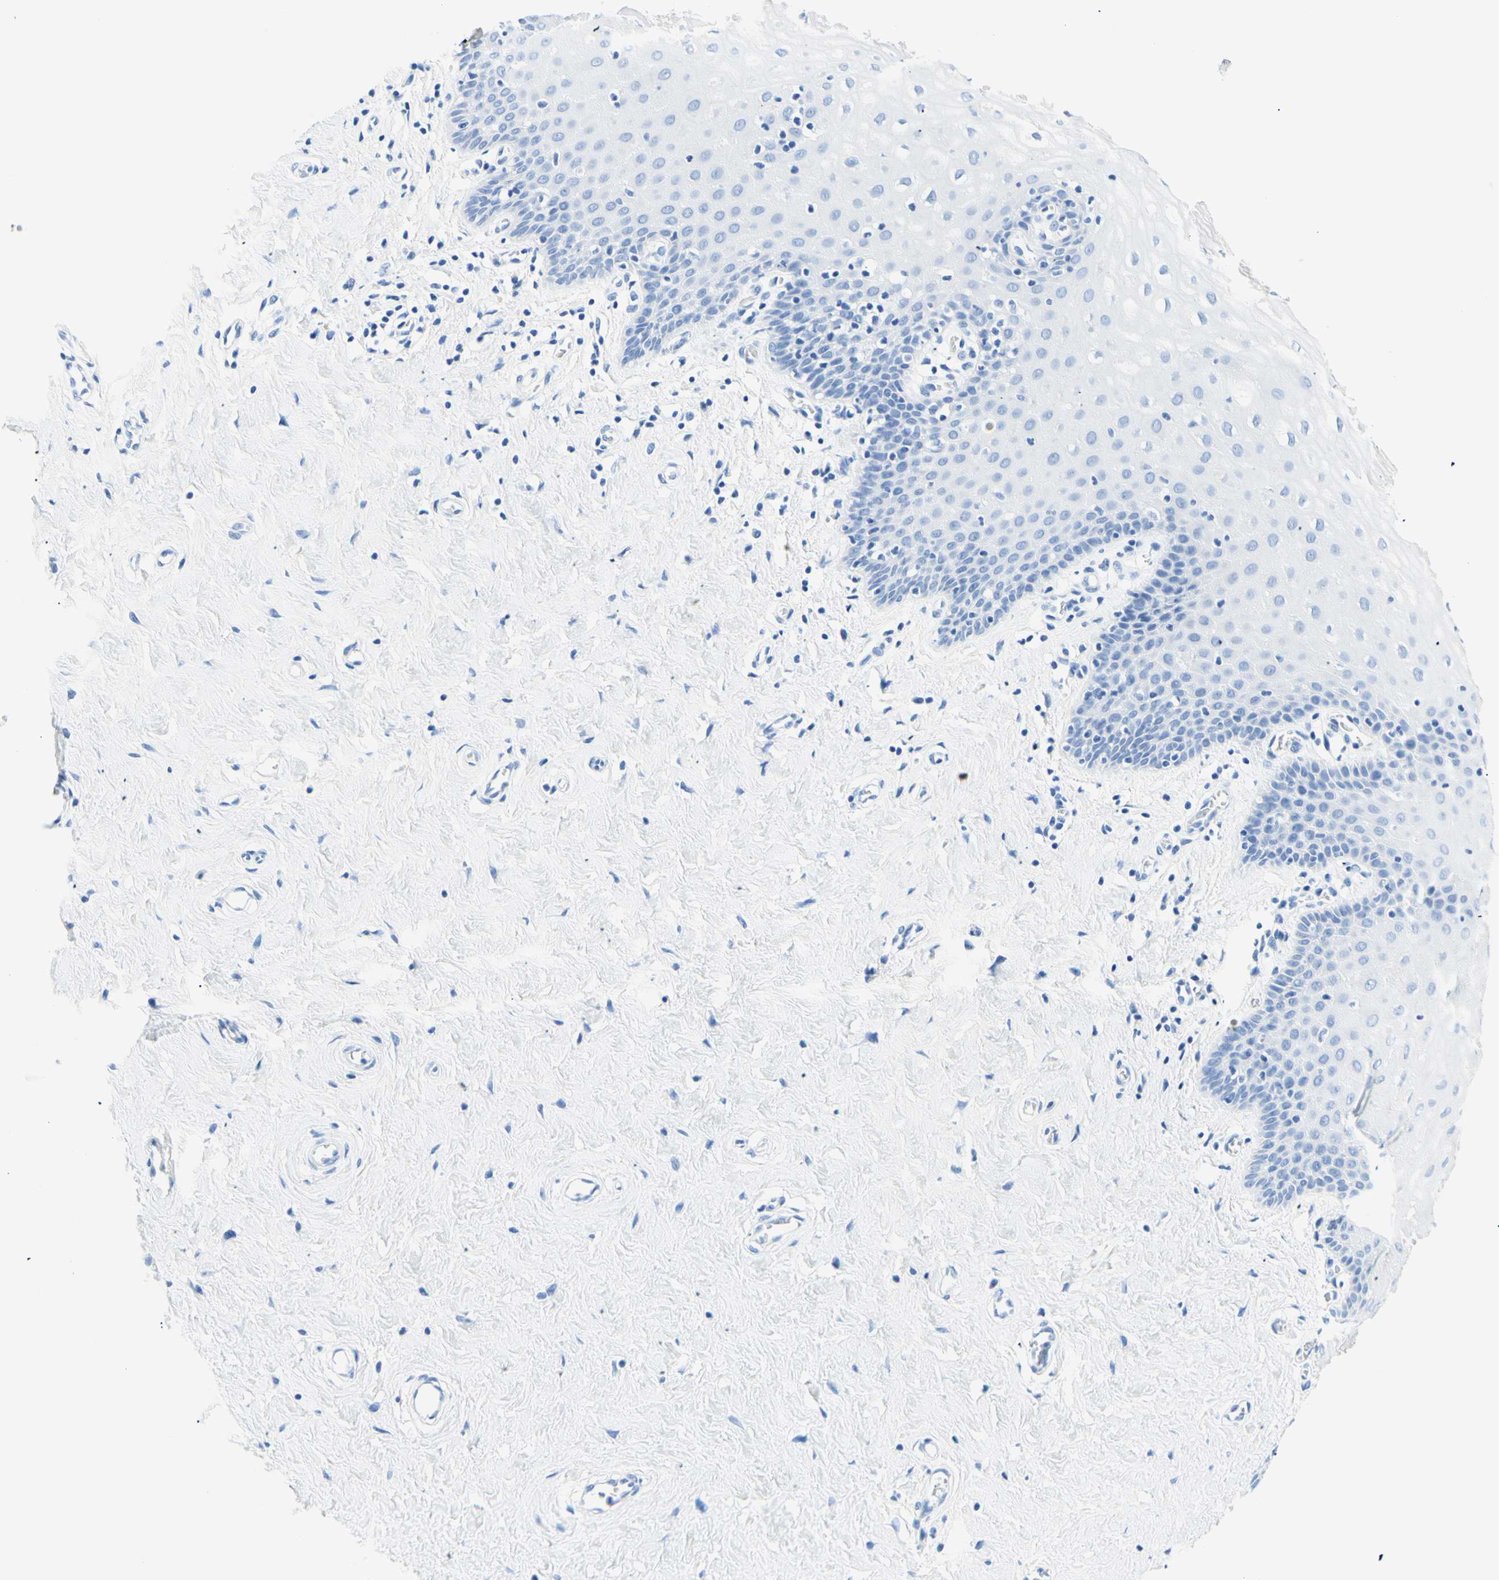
{"staining": {"intensity": "negative", "quantity": "none", "location": "none"}, "tissue": "cervix", "cell_type": "Glandular cells", "image_type": "normal", "snomed": [{"axis": "morphology", "description": "Normal tissue, NOS"}, {"axis": "topography", "description": "Cervix"}], "caption": "The photomicrograph shows no staining of glandular cells in unremarkable cervix.", "gene": "MYH2", "patient": {"sex": "female", "age": 55}}